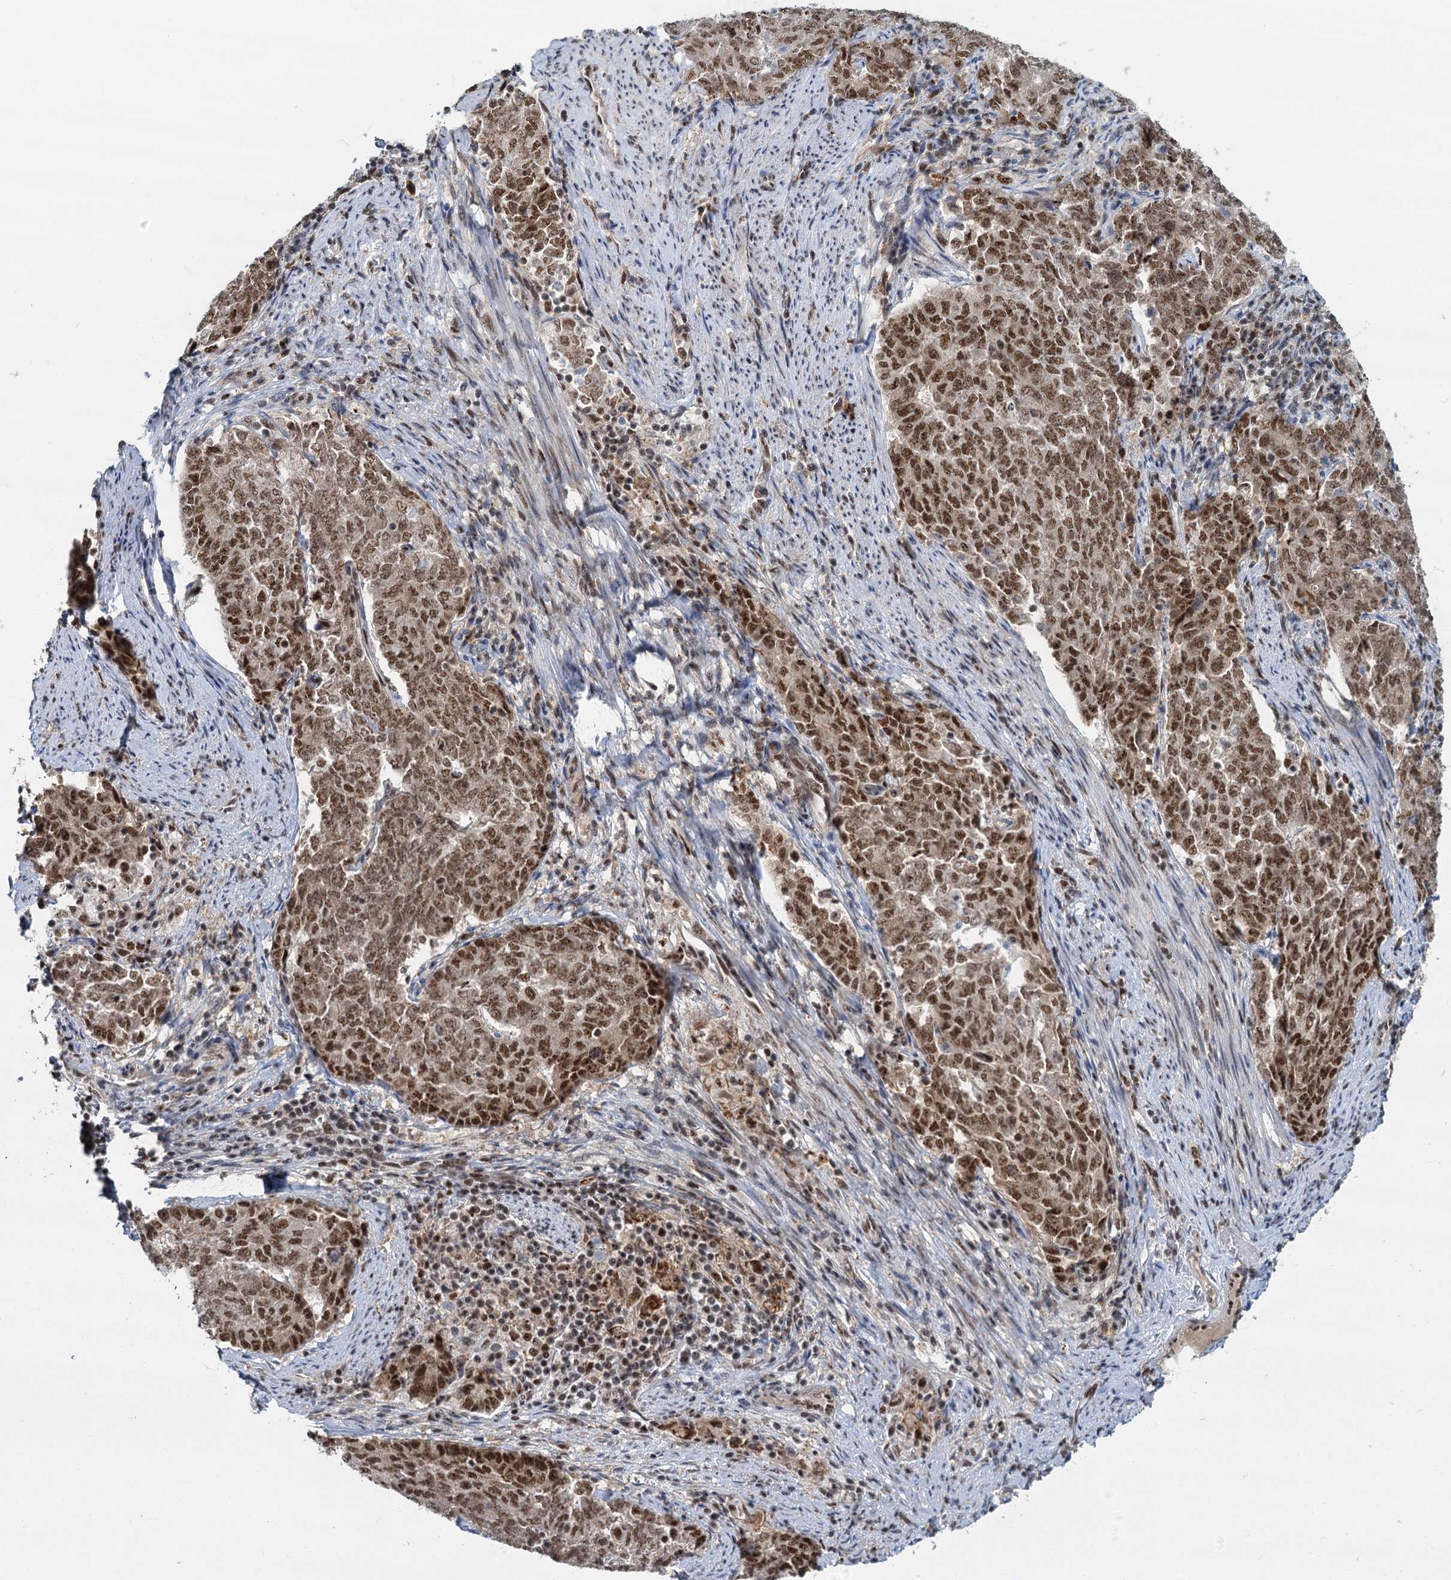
{"staining": {"intensity": "moderate", "quantity": ">75%", "location": "nuclear"}, "tissue": "endometrial cancer", "cell_type": "Tumor cells", "image_type": "cancer", "snomed": [{"axis": "morphology", "description": "Adenocarcinoma, NOS"}, {"axis": "topography", "description": "Endometrium"}], "caption": "Tumor cells demonstrate medium levels of moderate nuclear expression in about >75% of cells in endometrial cancer.", "gene": "WBP4", "patient": {"sex": "female", "age": 80}}